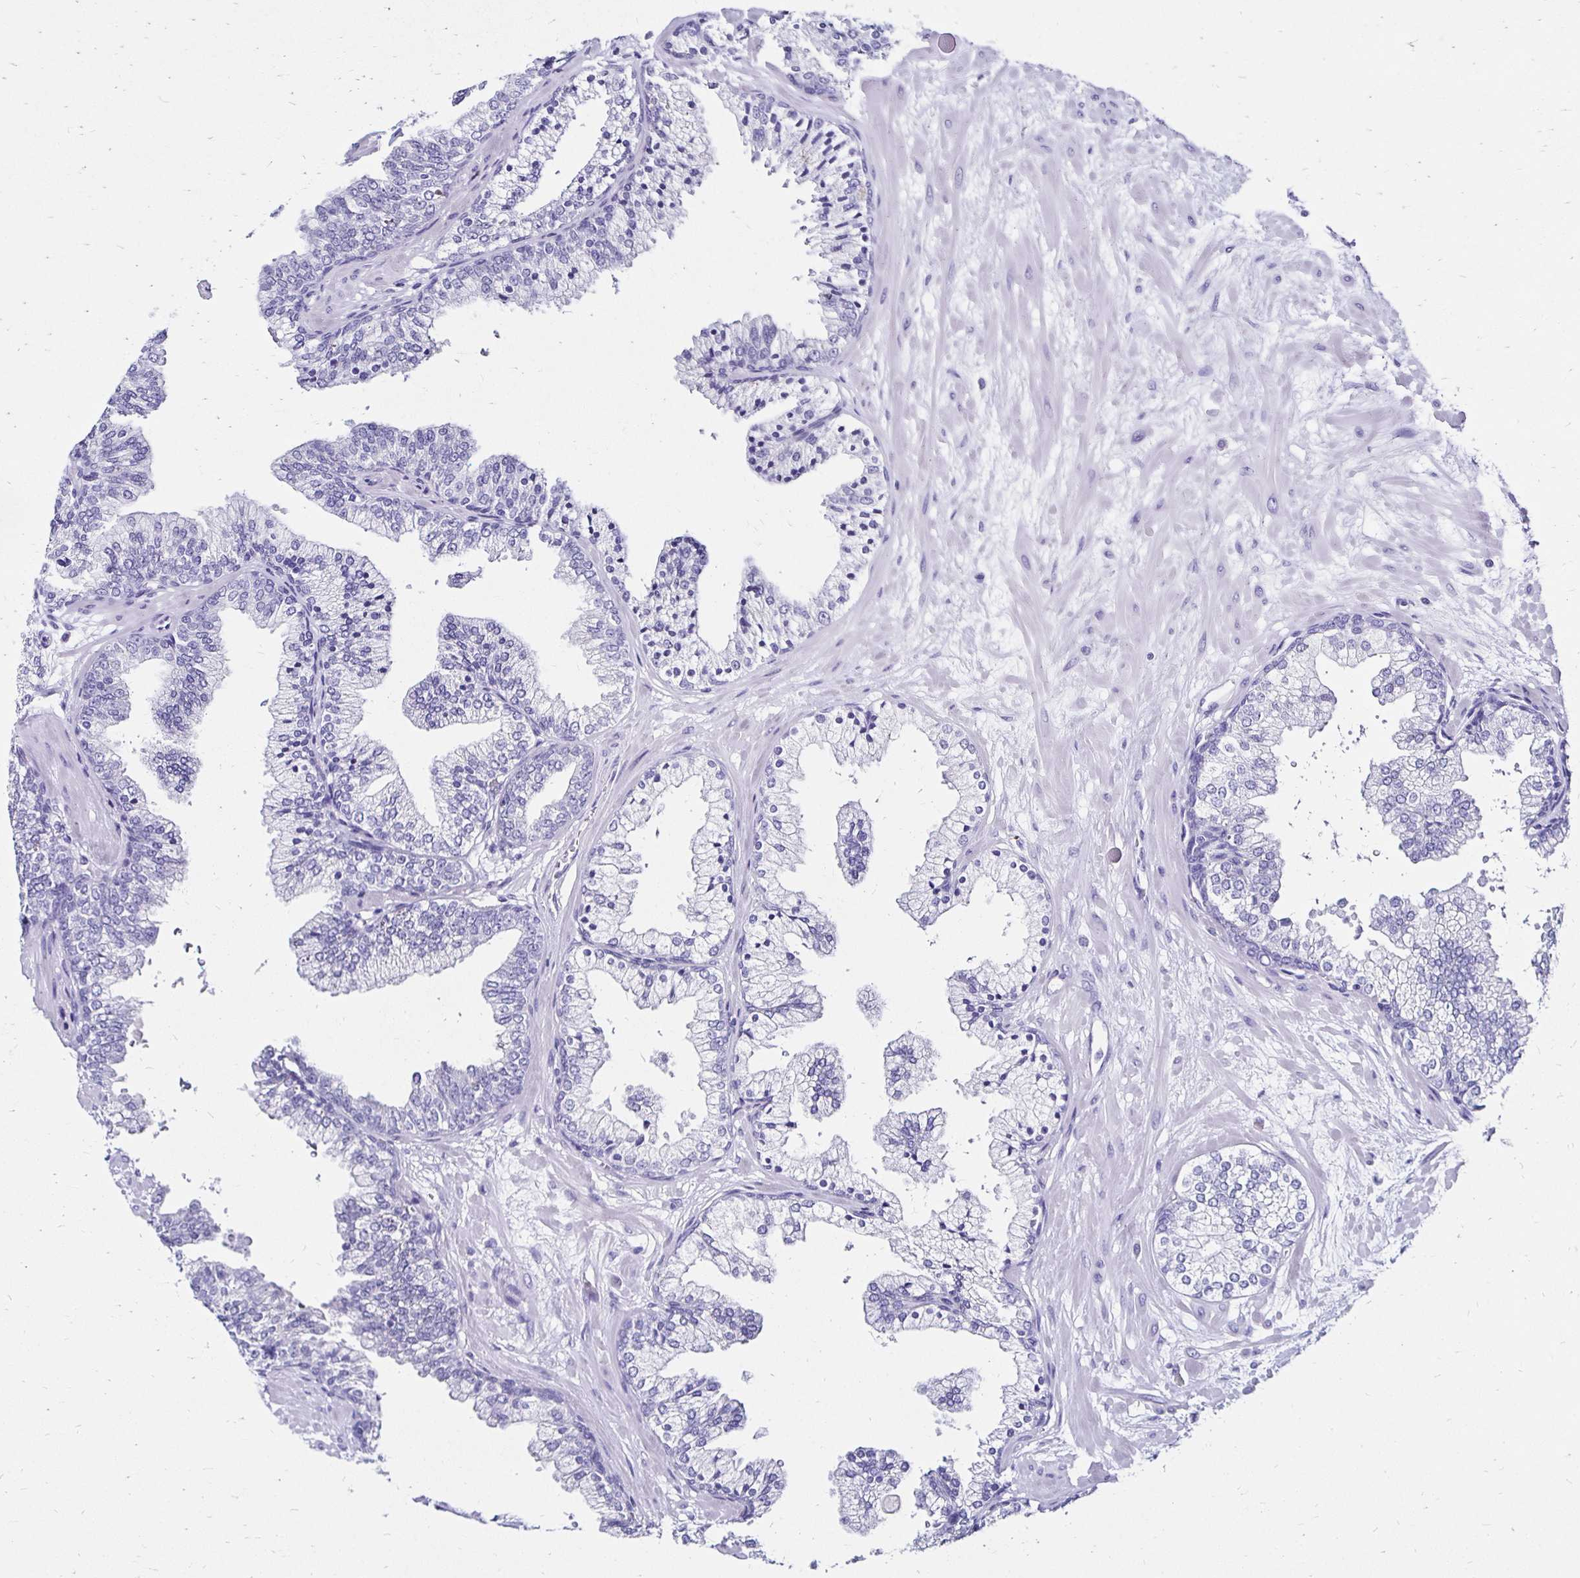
{"staining": {"intensity": "negative", "quantity": "none", "location": "none"}, "tissue": "prostate", "cell_type": "Glandular cells", "image_type": "normal", "snomed": [{"axis": "morphology", "description": "Normal tissue, NOS"}, {"axis": "topography", "description": "Prostate"}, {"axis": "topography", "description": "Peripheral nerve tissue"}], "caption": "The IHC micrograph has no significant staining in glandular cells of prostate.", "gene": "KCNT1", "patient": {"sex": "male", "age": 61}}